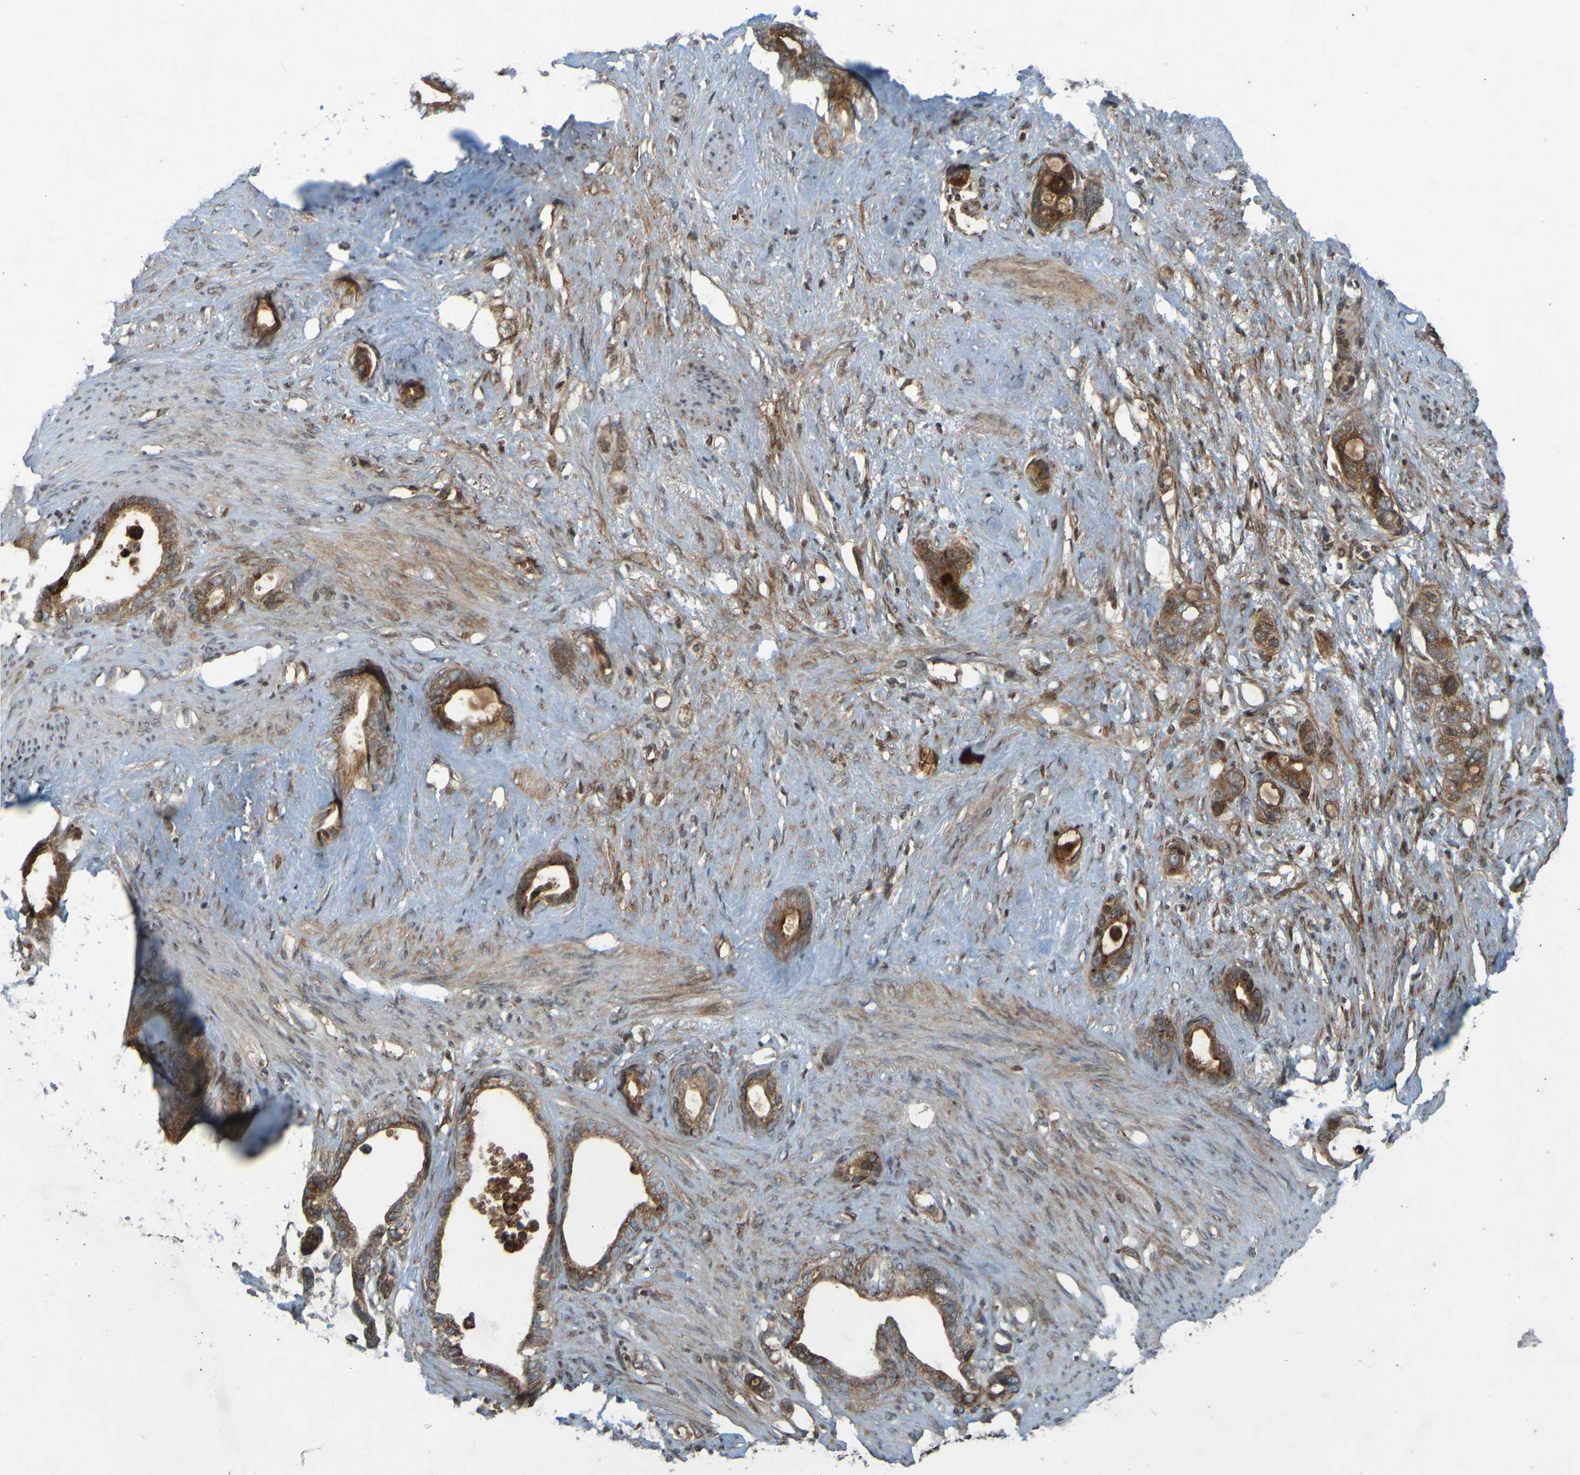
{"staining": {"intensity": "moderate", "quantity": ">75%", "location": "cytoplasmic/membranous"}, "tissue": "stomach cancer", "cell_type": "Tumor cells", "image_type": "cancer", "snomed": [{"axis": "morphology", "description": "Adenocarcinoma, NOS"}, {"axis": "topography", "description": "Stomach"}], "caption": "High-power microscopy captured an immunohistochemistry (IHC) micrograph of stomach cancer (adenocarcinoma), revealing moderate cytoplasmic/membranous expression in about >75% of tumor cells. Using DAB (brown) and hematoxylin (blue) stains, captured at high magnification using brightfield microscopy.", "gene": "GUCY1A1", "patient": {"sex": "female", "age": 75}}